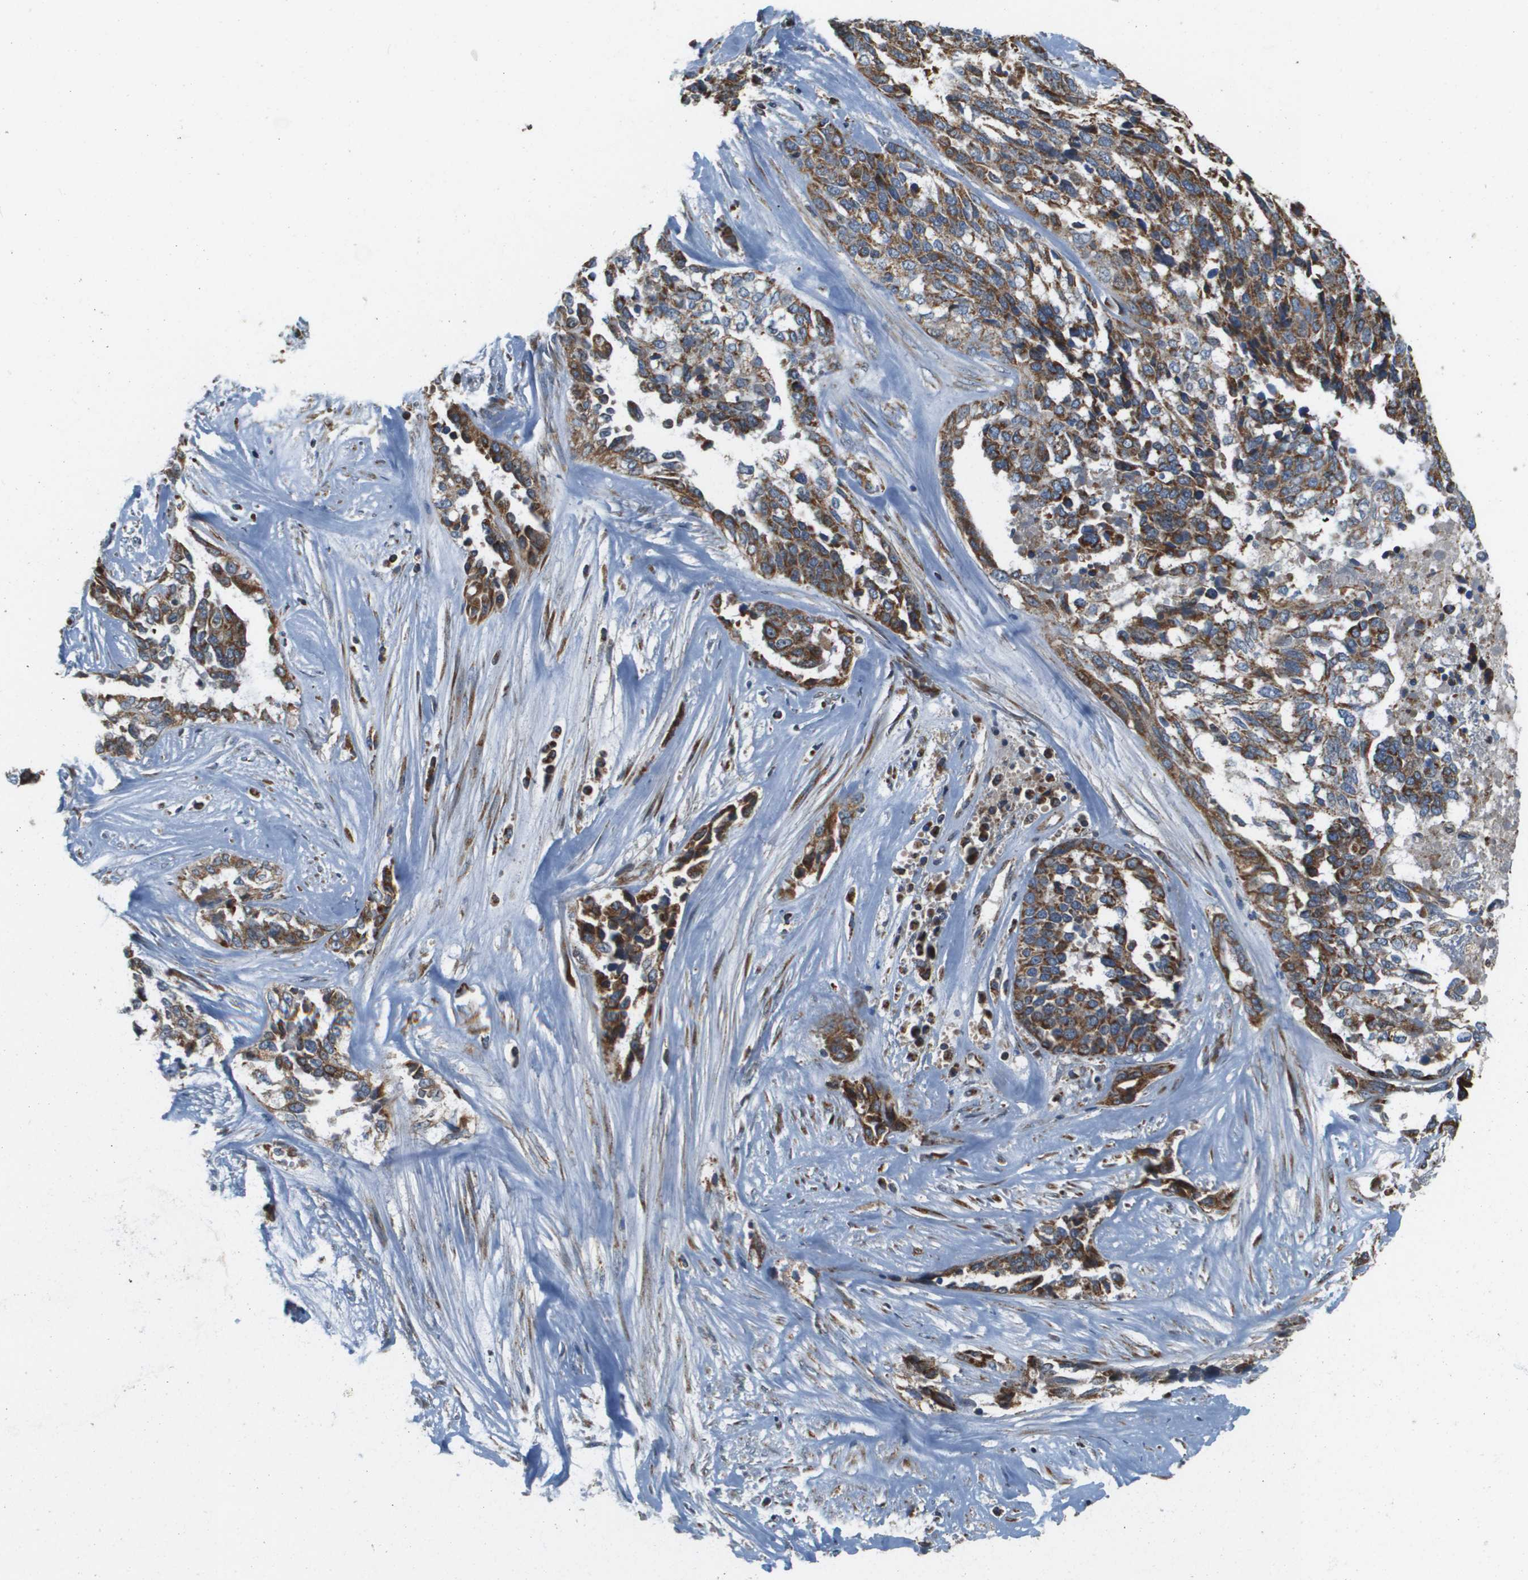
{"staining": {"intensity": "moderate", "quantity": ">75%", "location": "cytoplasmic/membranous"}, "tissue": "ovarian cancer", "cell_type": "Tumor cells", "image_type": "cancer", "snomed": [{"axis": "morphology", "description": "Cystadenocarcinoma, serous, NOS"}, {"axis": "topography", "description": "Ovary"}], "caption": "Protein positivity by immunohistochemistry shows moderate cytoplasmic/membranous positivity in approximately >75% of tumor cells in serous cystadenocarcinoma (ovarian).", "gene": "NRK", "patient": {"sex": "female", "age": 44}}